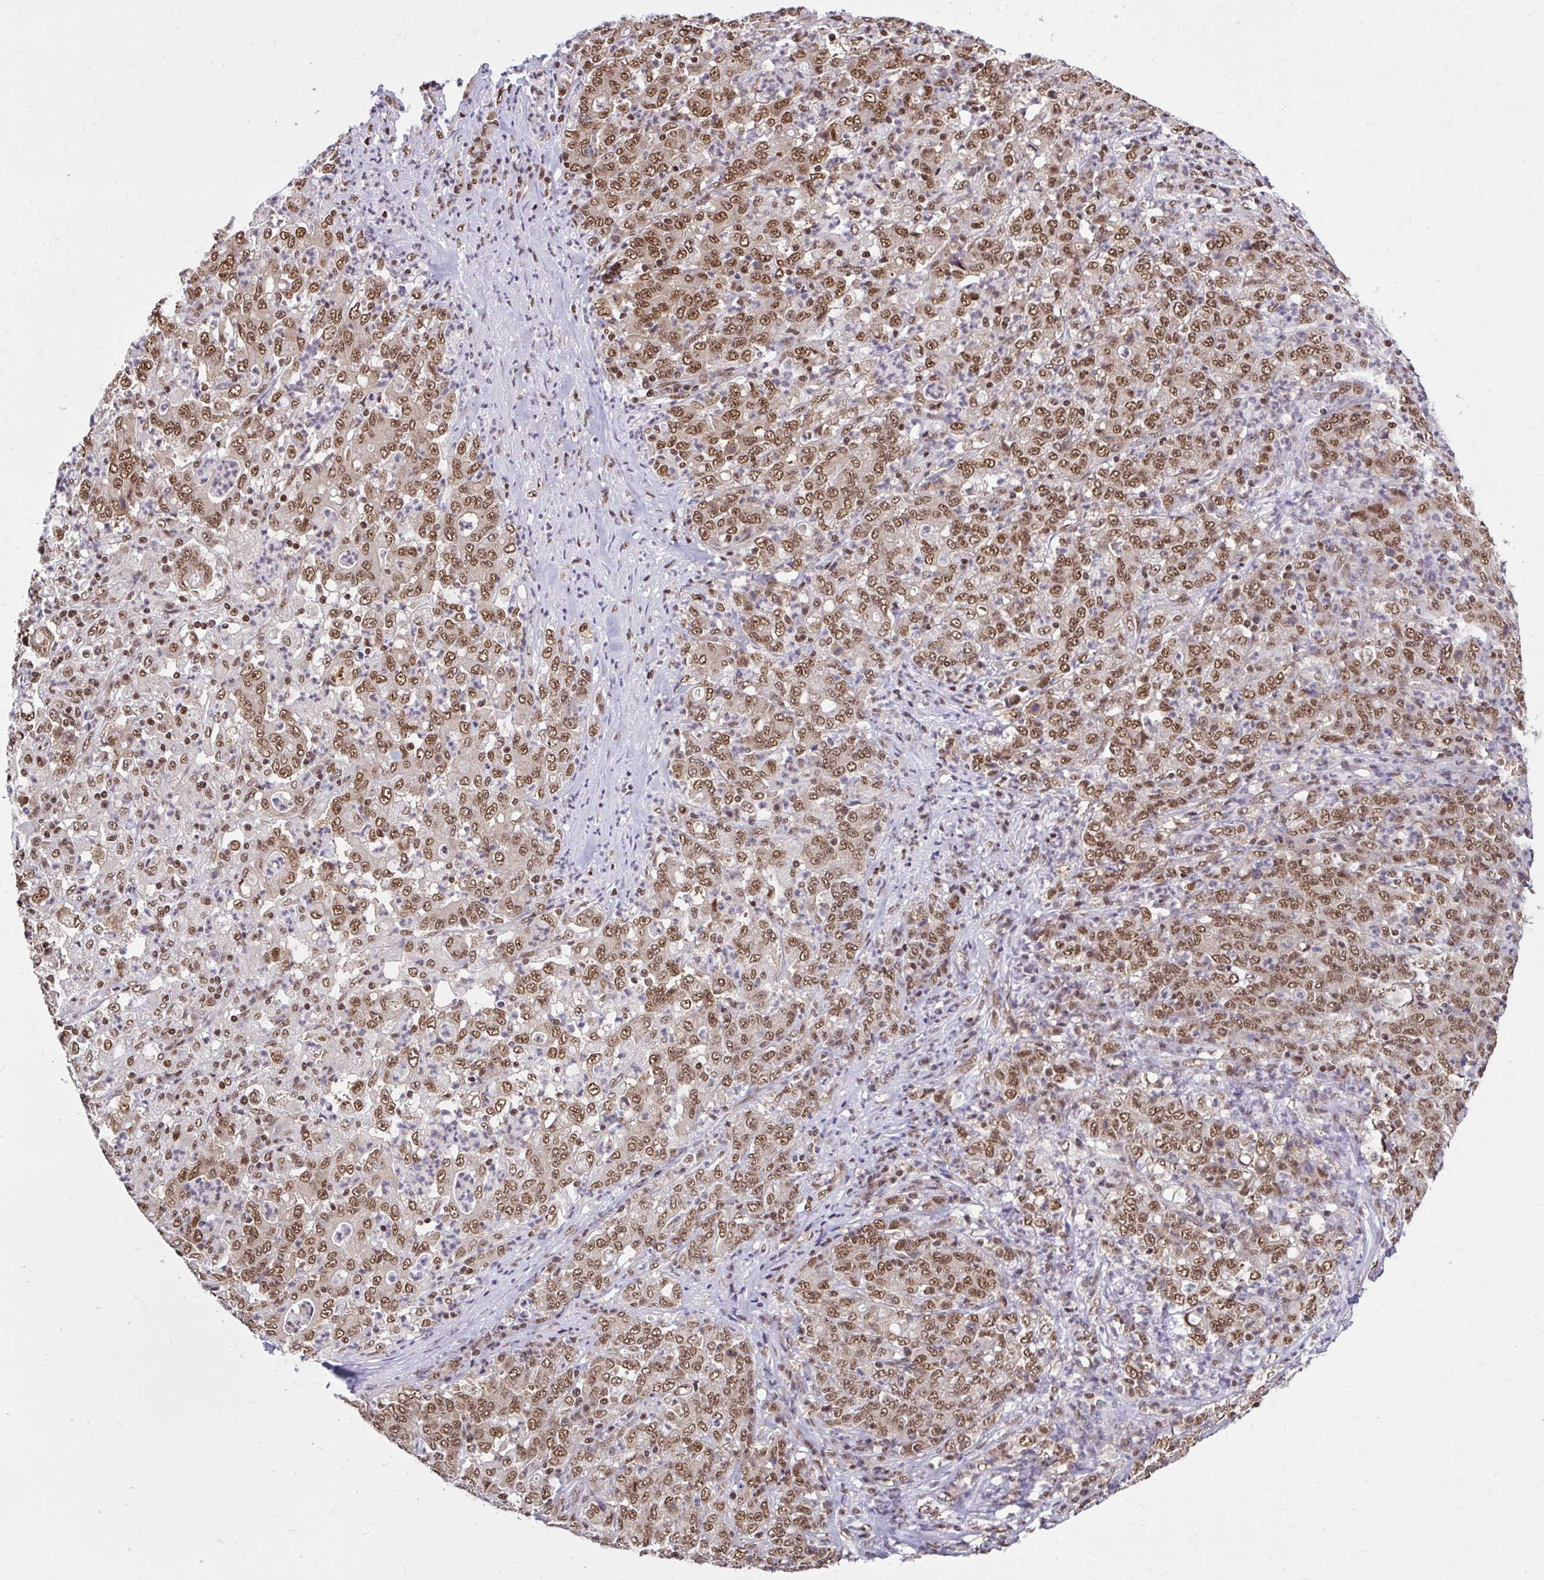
{"staining": {"intensity": "moderate", "quantity": ">75%", "location": "nuclear"}, "tissue": "stomach cancer", "cell_type": "Tumor cells", "image_type": "cancer", "snomed": [{"axis": "morphology", "description": "Adenocarcinoma, NOS"}, {"axis": "topography", "description": "Stomach, lower"}], "caption": "Brown immunohistochemical staining in human stomach cancer (adenocarcinoma) demonstrates moderate nuclear staining in about >75% of tumor cells.", "gene": "ABCA9", "patient": {"sex": "female", "age": 71}}